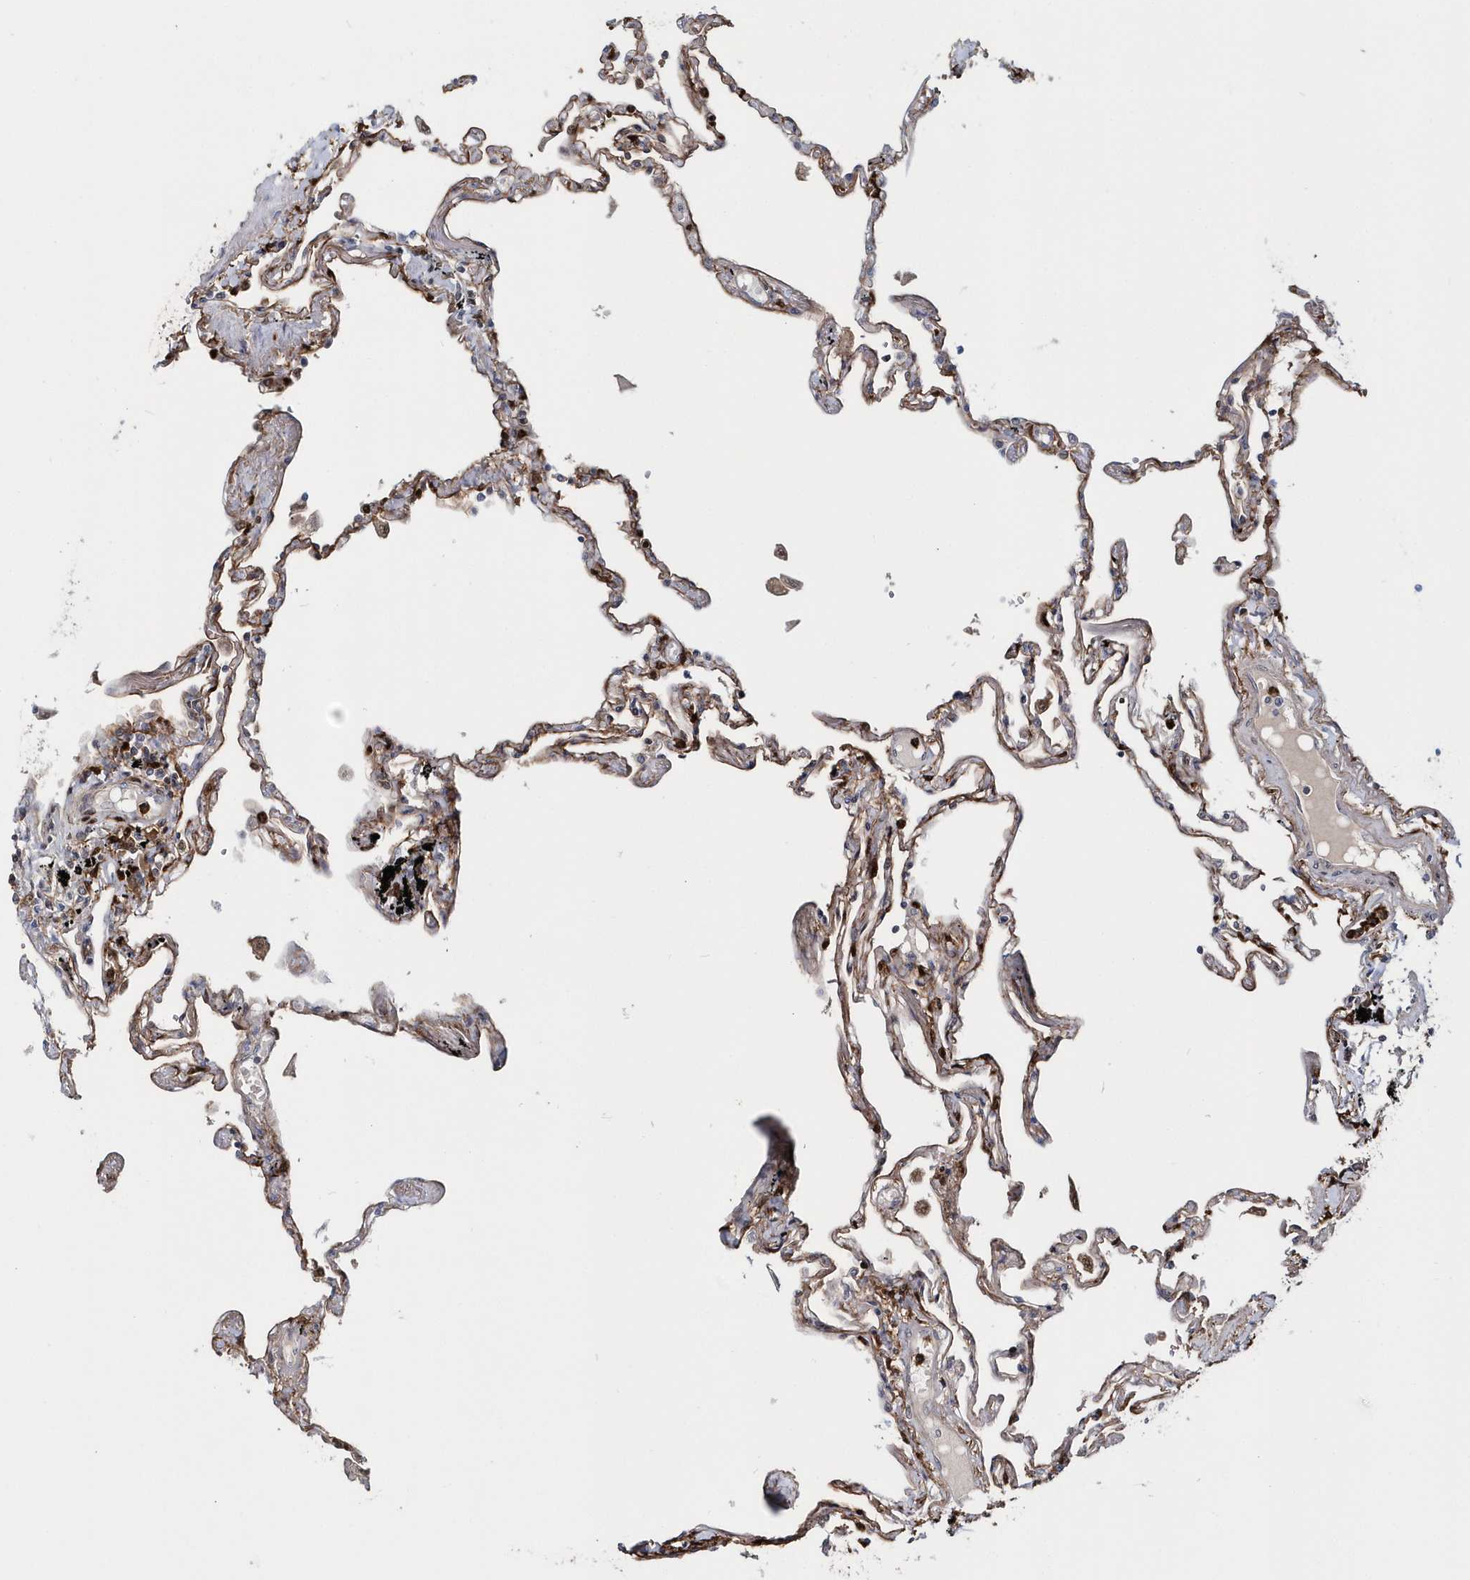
{"staining": {"intensity": "moderate", "quantity": "25%-75%", "location": "cytoplasmic/membranous"}, "tissue": "lung", "cell_type": "Alveolar cells", "image_type": "normal", "snomed": [{"axis": "morphology", "description": "Normal tissue, NOS"}, {"axis": "topography", "description": "Lung"}], "caption": "Alveolar cells display medium levels of moderate cytoplasmic/membranous staining in about 25%-75% of cells in benign lung.", "gene": "ASCL4", "patient": {"sex": "female", "age": 67}}